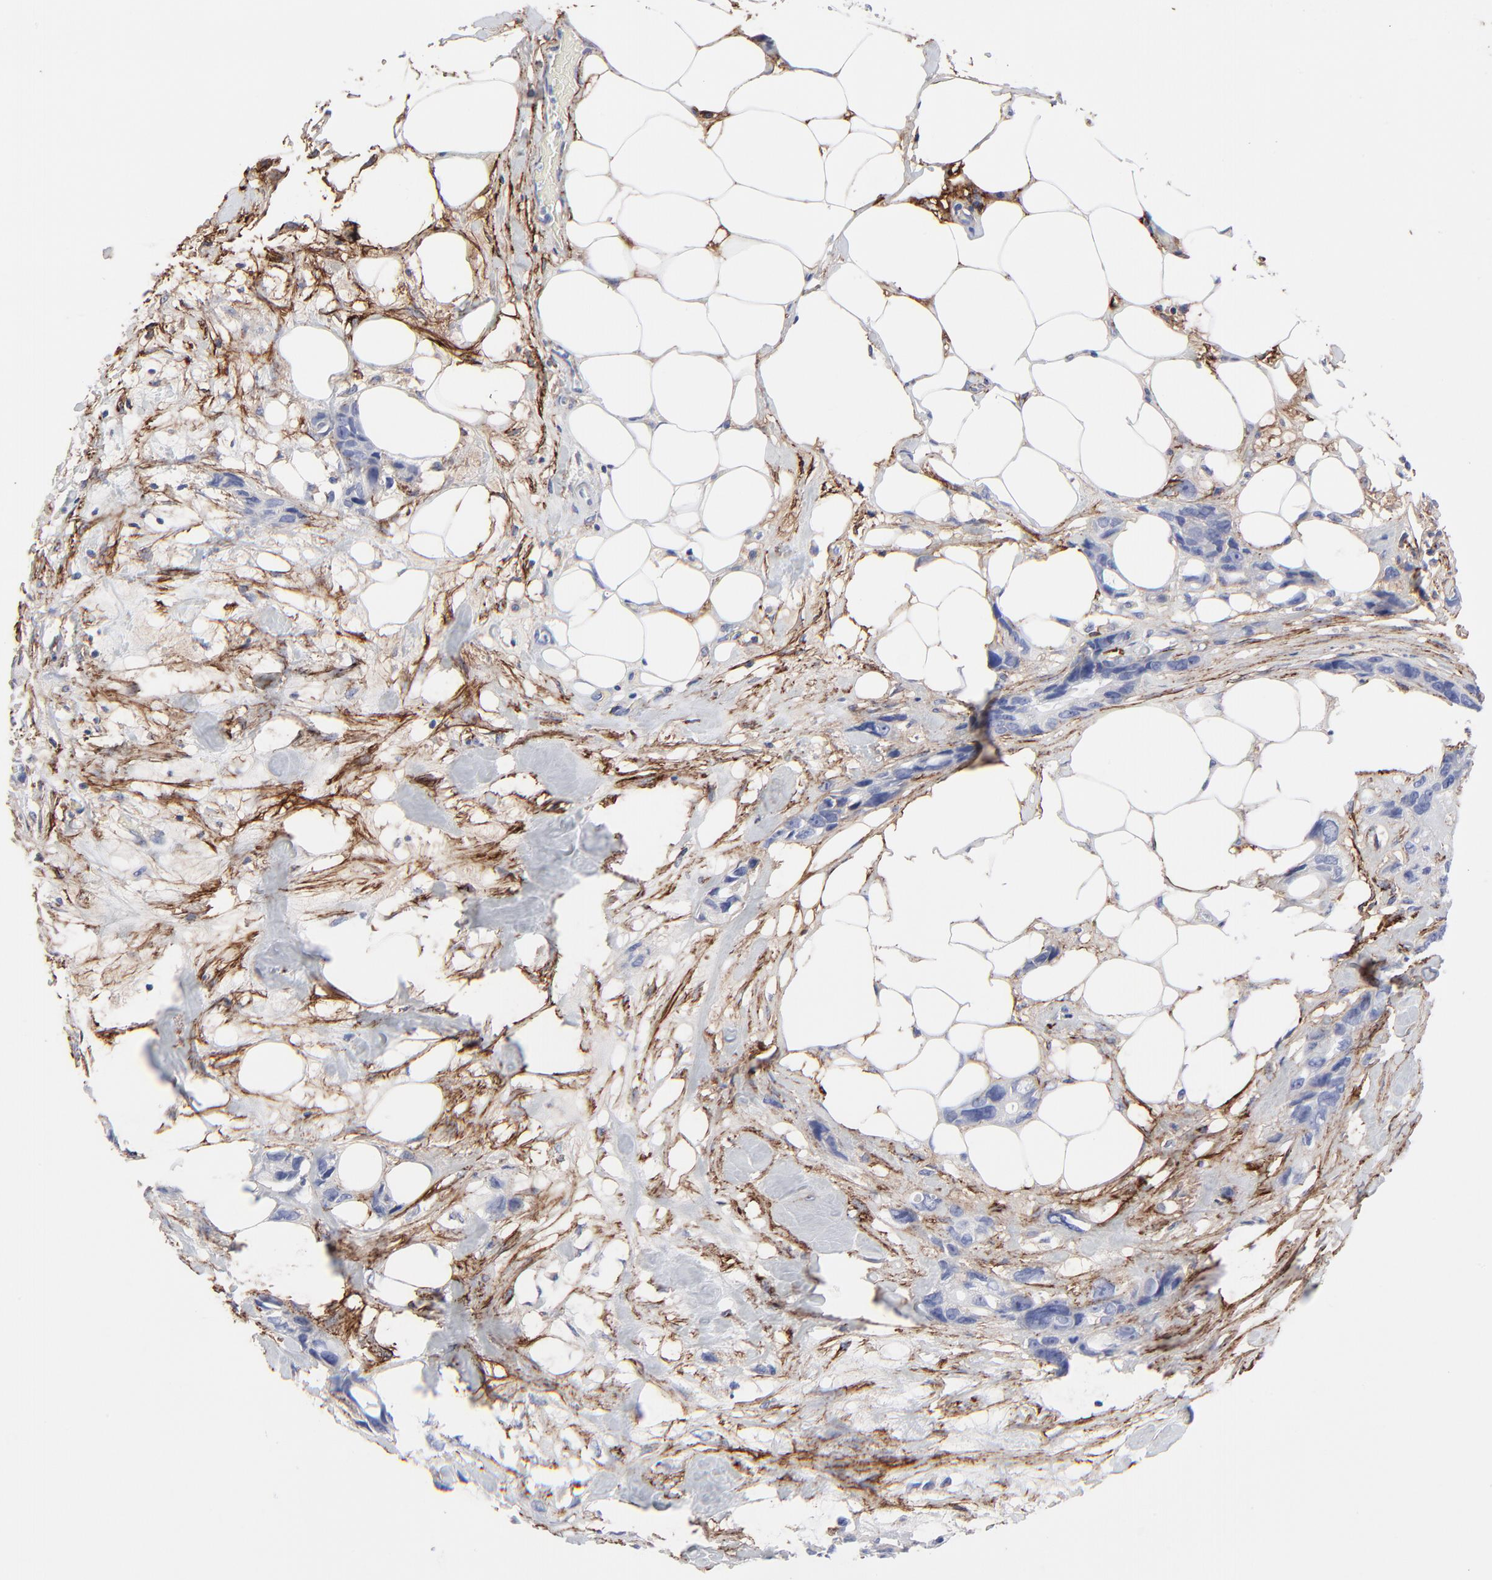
{"staining": {"intensity": "negative", "quantity": "none", "location": "none"}, "tissue": "stomach cancer", "cell_type": "Tumor cells", "image_type": "cancer", "snomed": [{"axis": "morphology", "description": "Adenocarcinoma, NOS"}, {"axis": "topography", "description": "Stomach, upper"}], "caption": "Micrograph shows no significant protein positivity in tumor cells of stomach adenocarcinoma.", "gene": "FBLN2", "patient": {"sex": "male", "age": 47}}